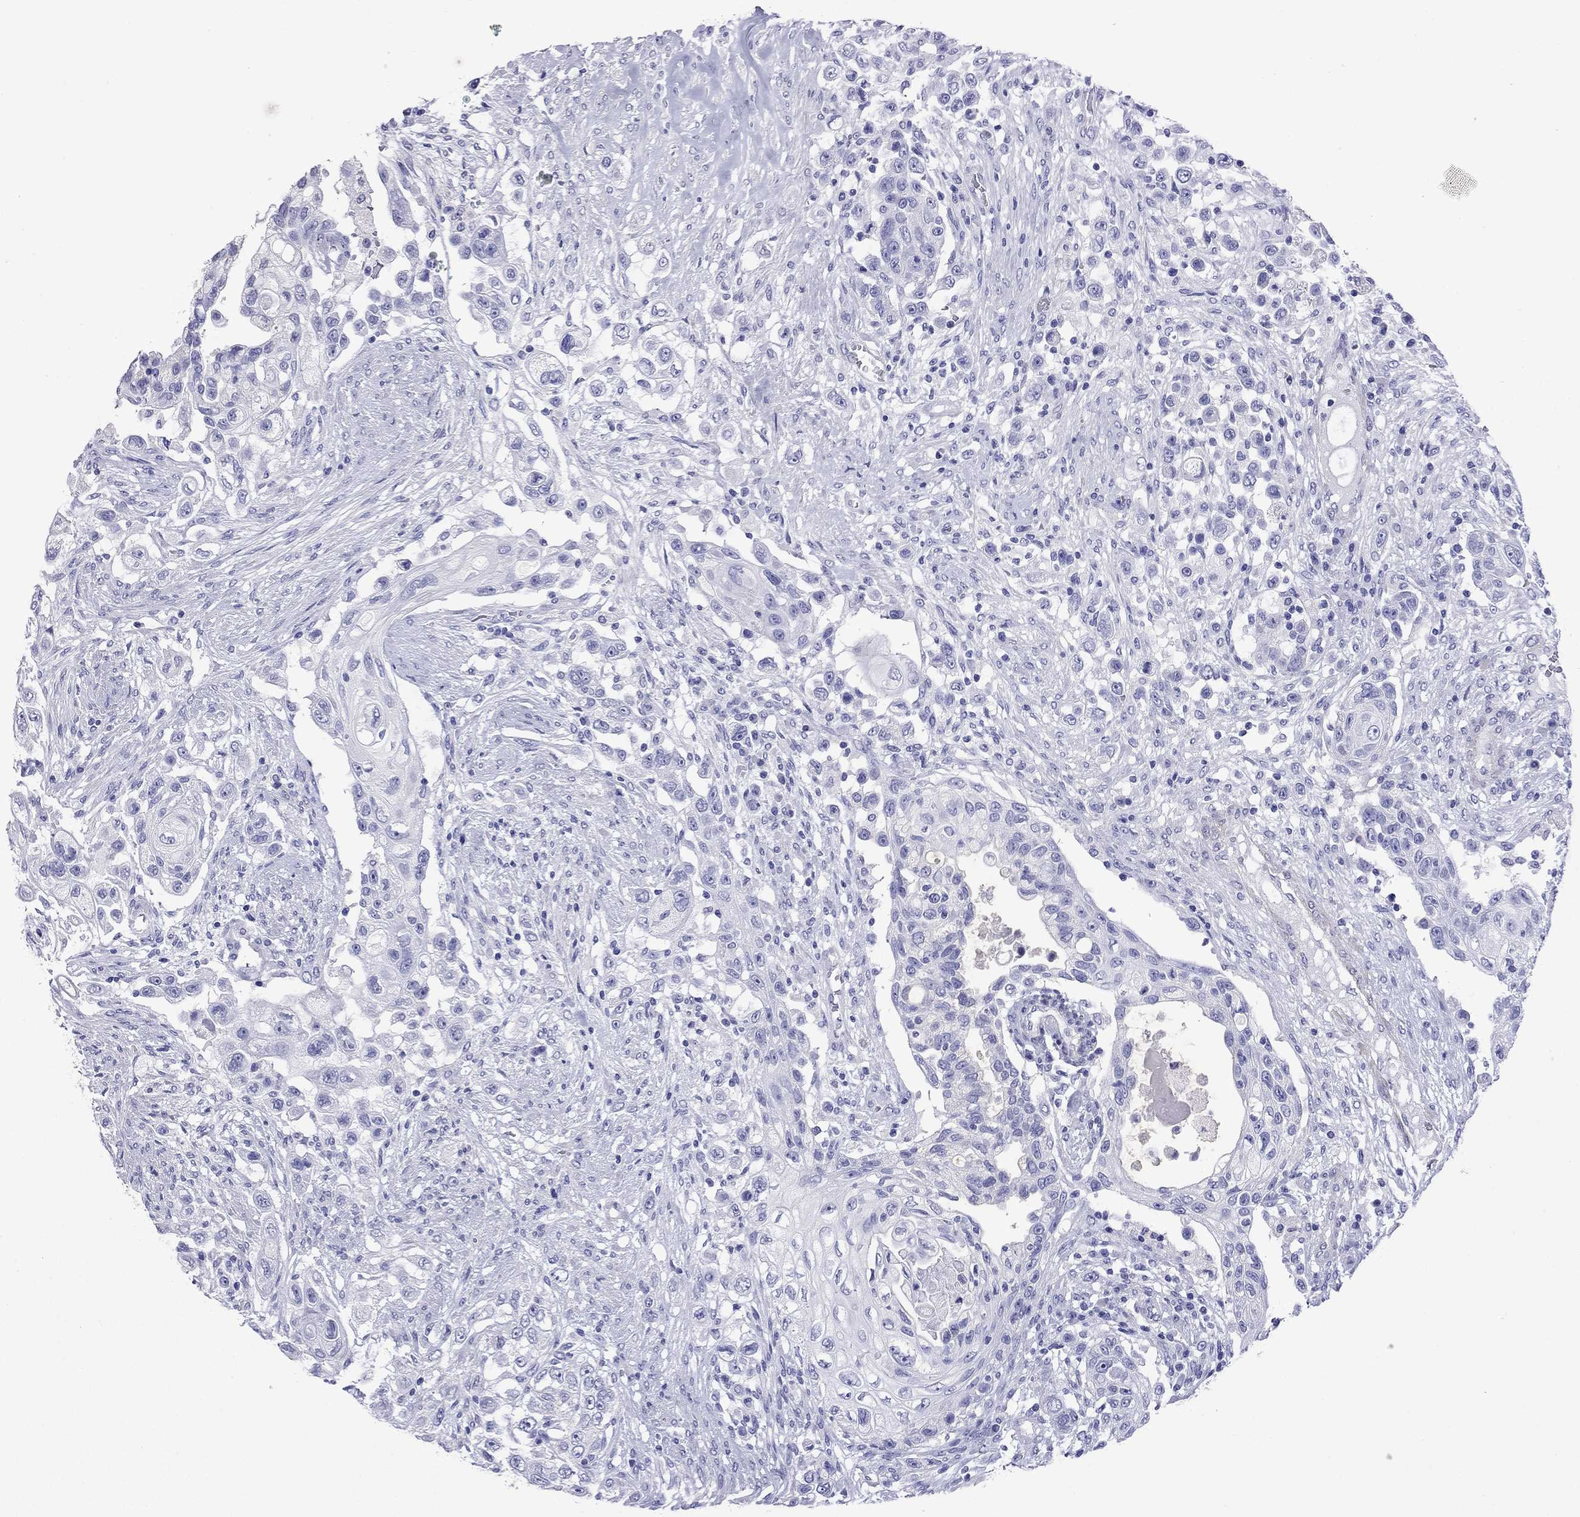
{"staining": {"intensity": "negative", "quantity": "none", "location": "none"}, "tissue": "urothelial cancer", "cell_type": "Tumor cells", "image_type": "cancer", "snomed": [{"axis": "morphology", "description": "Urothelial carcinoma, High grade"}, {"axis": "topography", "description": "Urinary bladder"}], "caption": "Tumor cells show no significant expression in high-grade urothelial carcinoma.", "gene": "KIAA2012", "patient": {"sex": "female", "age": 56}}